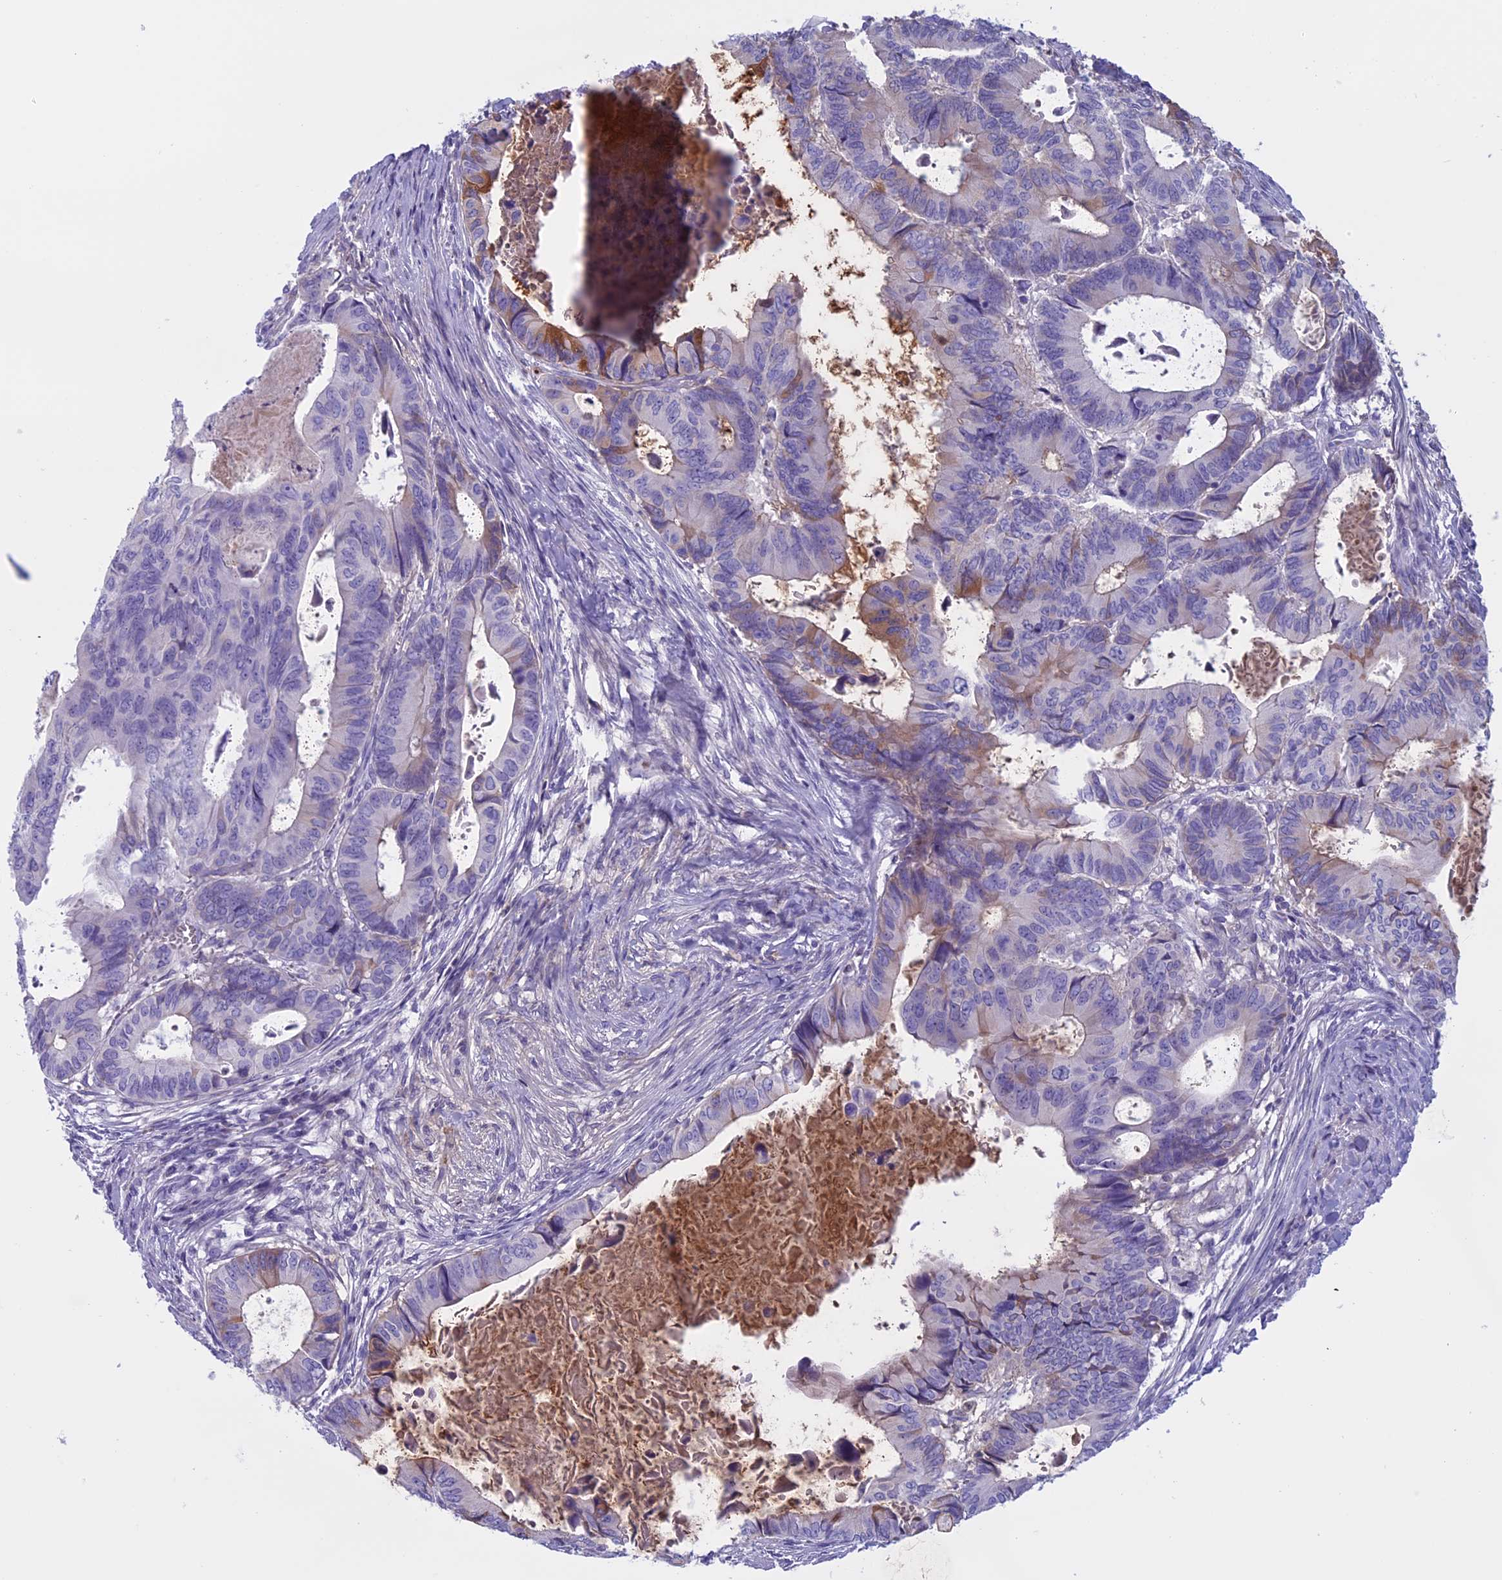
{"staining": {"intensity": "weak", "quantity": "<25%", "location": "cytoplasmic/membranous"}, "tissue": "colorectal cancer", "cell_type": "Tumor cells", "image_type": "cancer", "snomed": [{"axis": "morphology", "description": "Adenocarcinoma, NOS"}, {"axis": "topography", "description": "Colon"}], "caption": "An IHC micrograph of colorectal cancer is shown. There is no staining in tumor cells of colorectal cancer.", "gene": "ANGPTL2", "patient": {"sex": "male", "age": 85}}